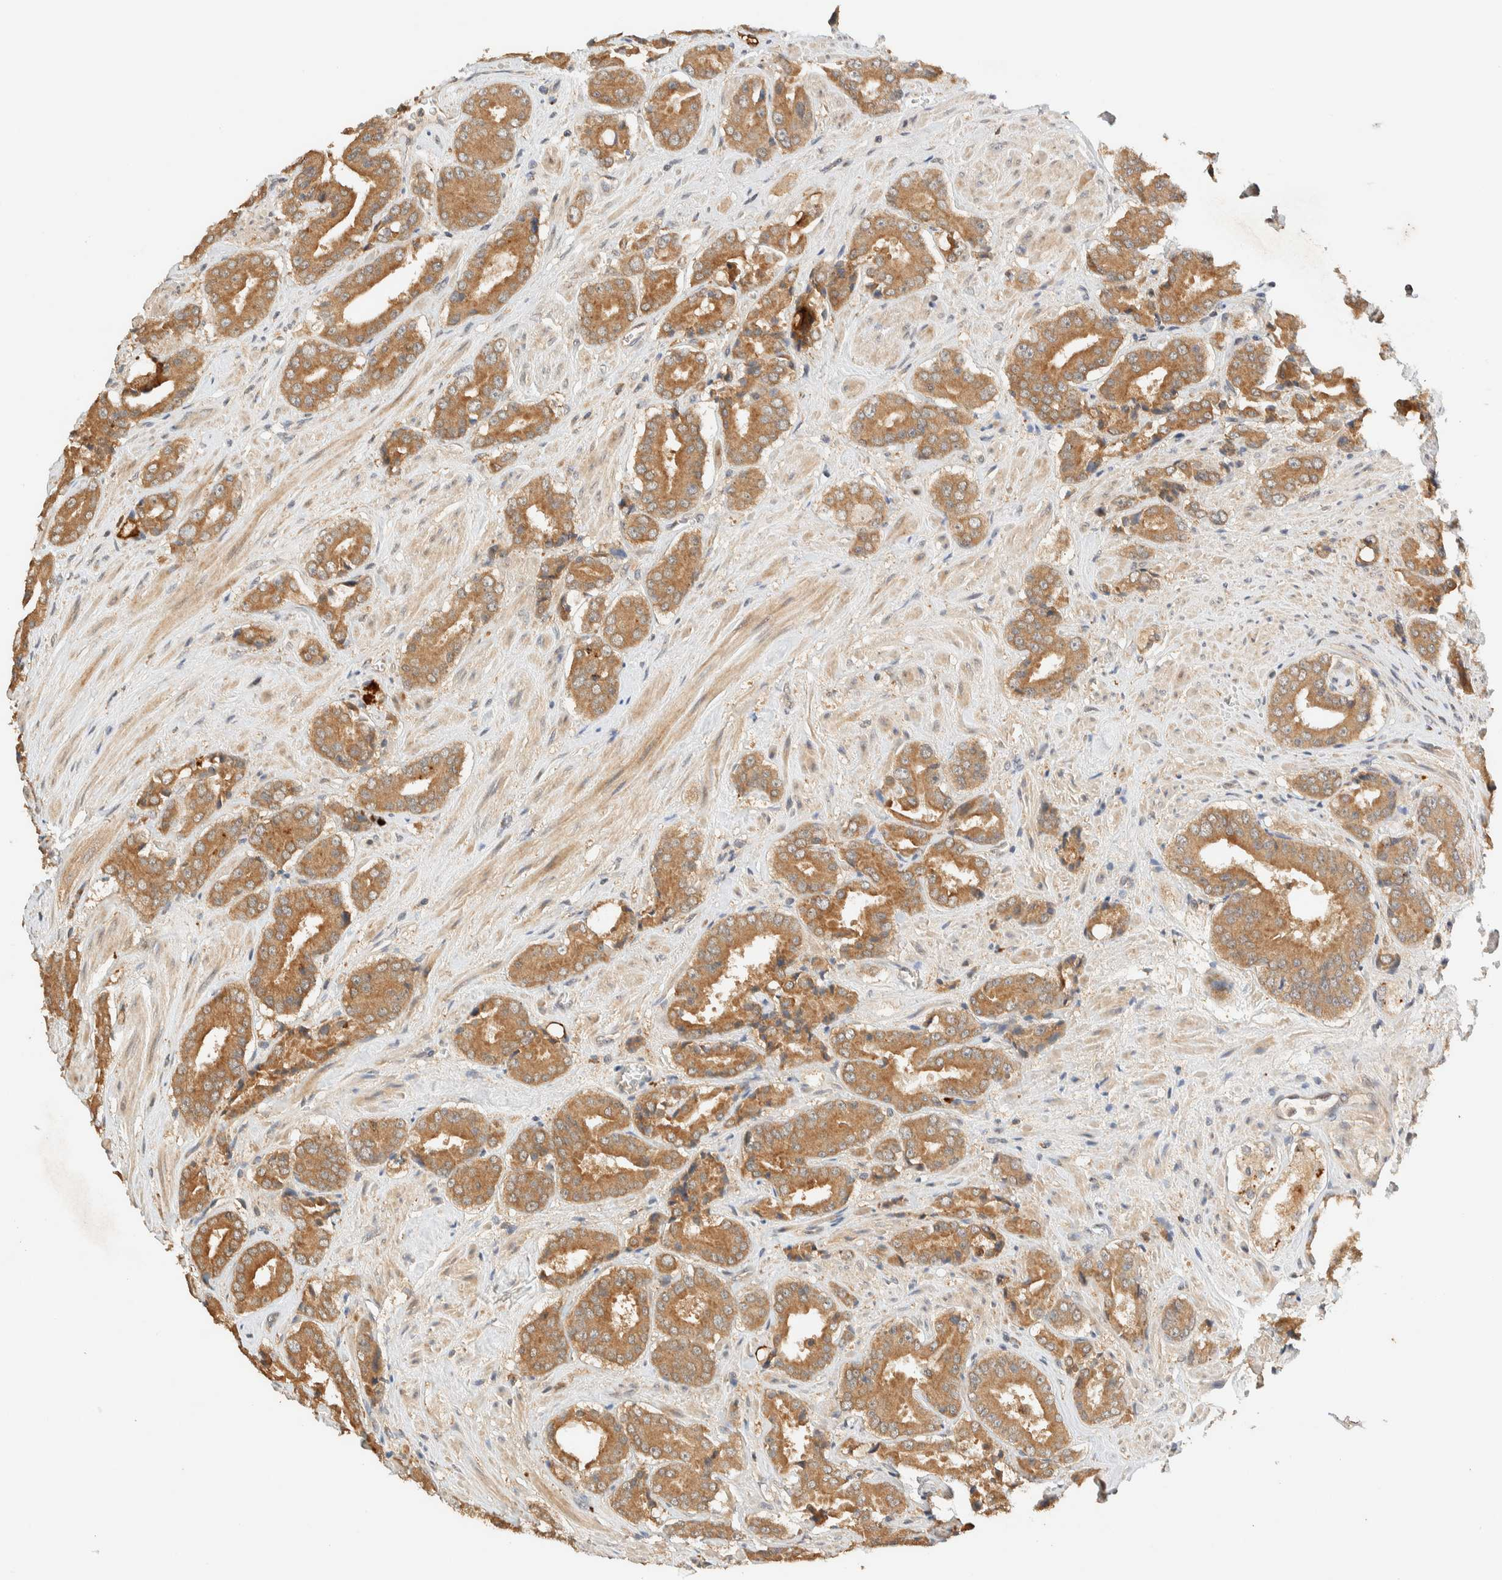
{"staining": {"intensity": "moderate", "quantity": ">75%", "location": "cytoplasmic/membranous"}, "tissue": "prostate cancer", "cell_type": "Tumor cells", "image_type": "cancer", "snomed": [{"axis": "morphology", "description": "Adenocarcinoma, High grade"}, {"axis": "topography", "description": "Prostate"}], "caption": "Moderate cytoplasmic/membranous expression is identified in approximately >75% of tumor cells in adenocarcinoma (high-grade) (prostate).", "gene": "ZBTB34", "patient": {"sex": "male", "age": 71}}